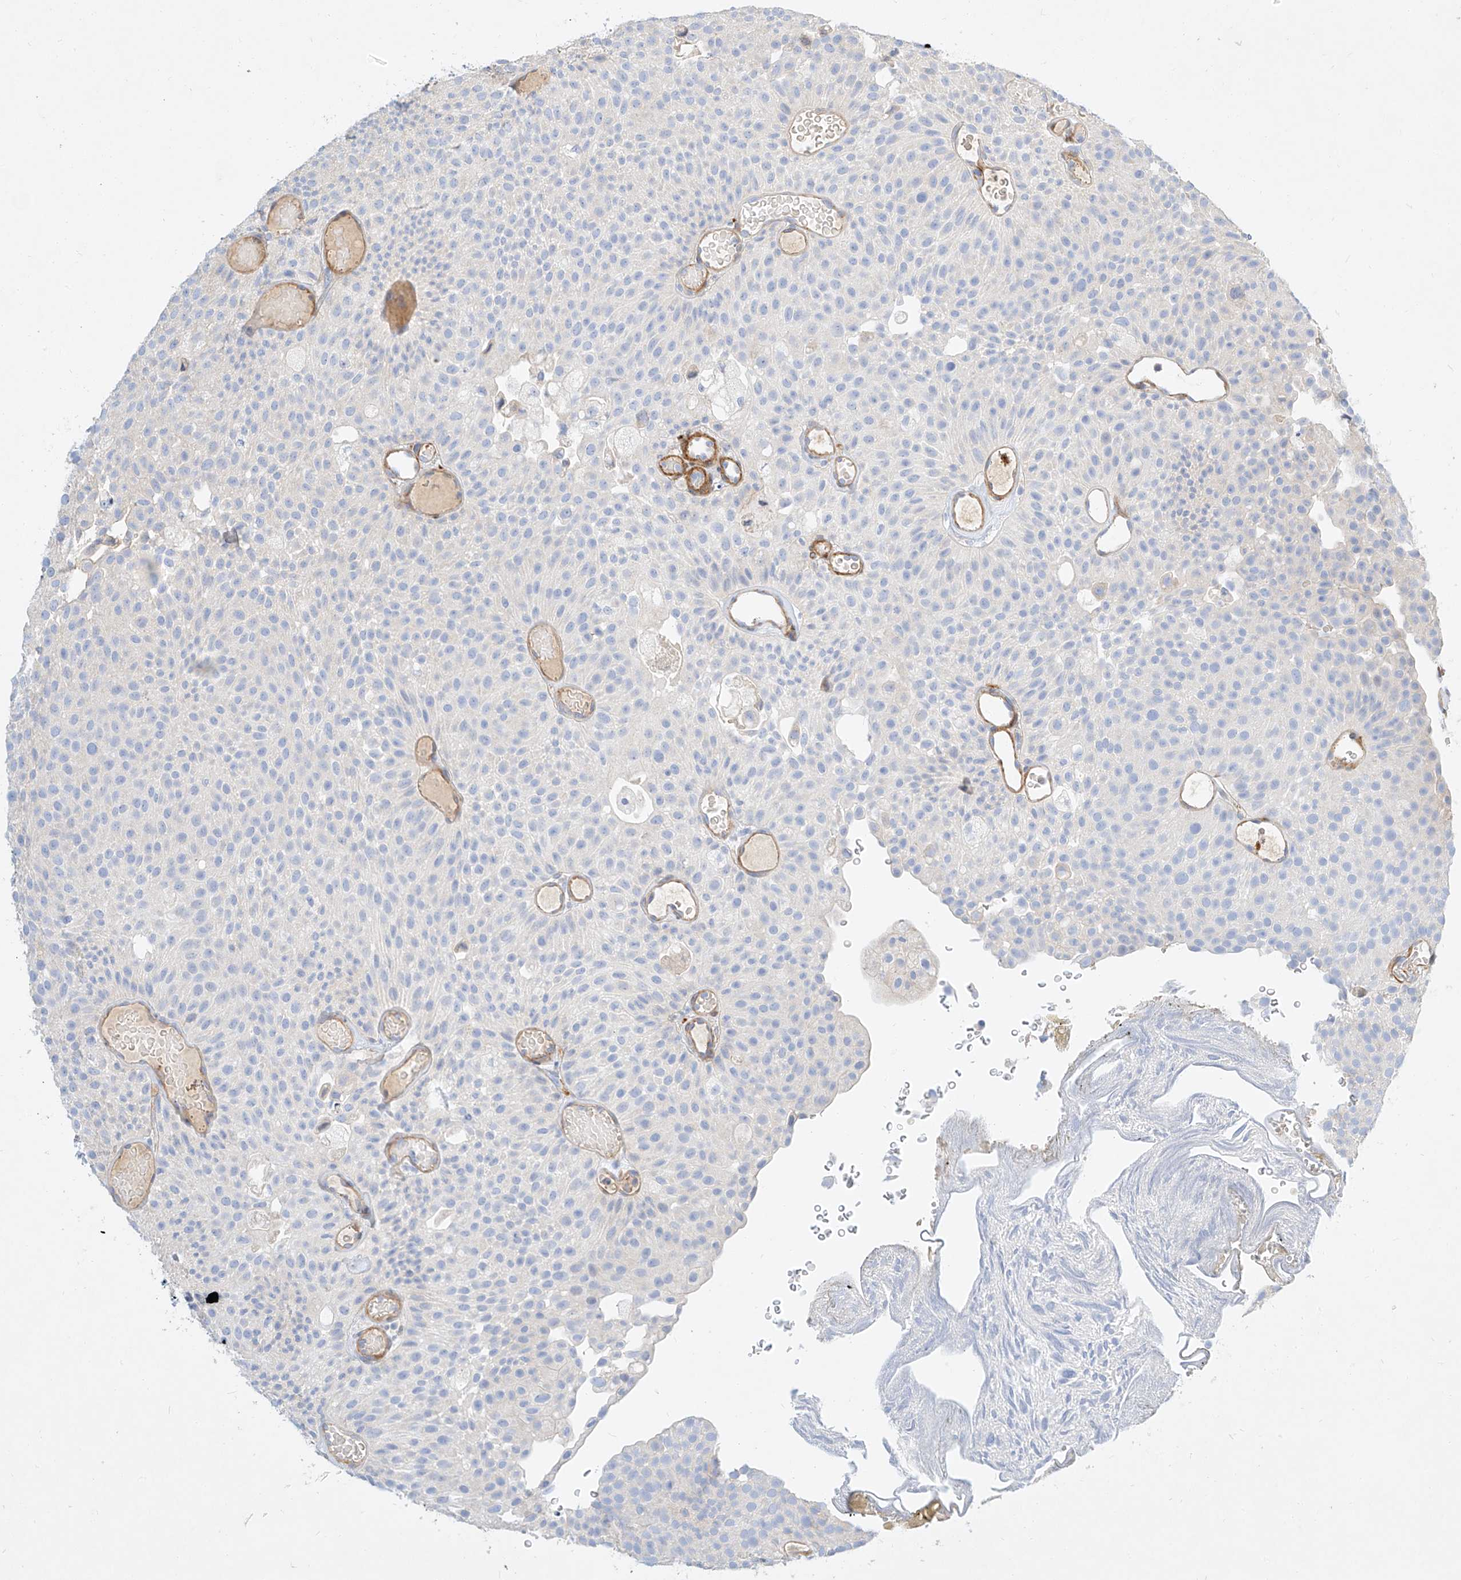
{"staining": {"intensity": "negative", "quantity": "none", "location": "none"}, "tissue": "urothelial cancer", "cell_type": "Tumor cells", "image_type": "cancer", "snomed": [{"axis": "morphology", "description": "Urothelial carcinoma, Low grade"}, {"axis": "topography", "description": "Urinary bladder"}], "caption": "IHC of human urothelial cancer reveals no expression in tumor cells.", "gene": "KCNH5", "patient": {"sex": "male", "age": 78}}